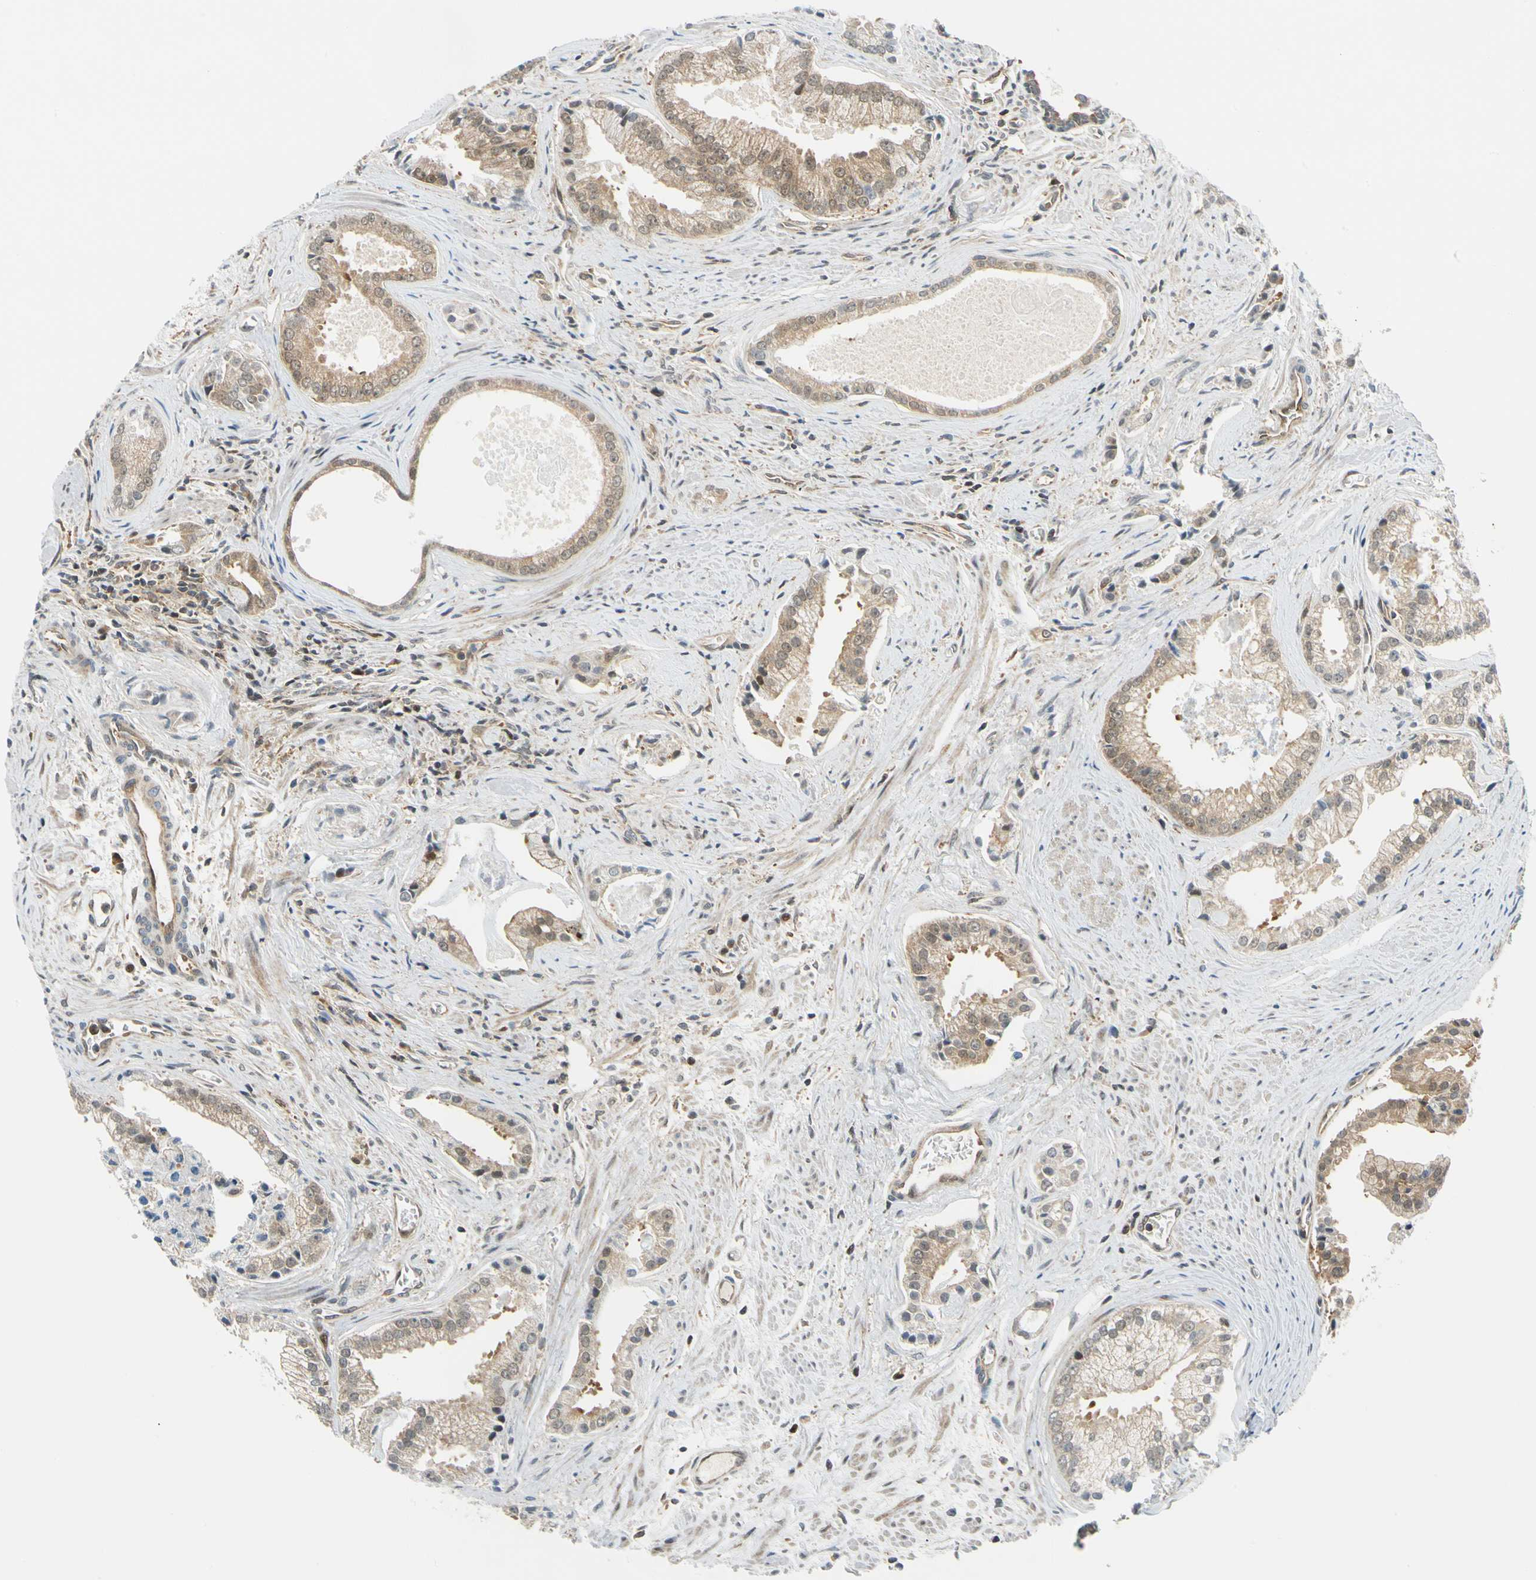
{"staining": {"intensity": "moderate", "quantity": ">75%", "location": "cytoplasmic/membranous"}, "tissue": "prostate cancer", "cell_type": "Tumor cells", "image_type": "cancer", "snomed": [{"axis": "morphology", "description": "Adenocarcinoma, High grade"}, {"axis": "topography", "description": "Prostate"}], "caption": "This image shows immunohistochemistry (IHC) staining of adenocarcinoma (high-grade) (prostate), with medium moderate cytoplasmic/membranous positivity in approximately >75% of tumor cells.", "gene": "MAPK9", "patient": {"sex": "male", "age": 67}}